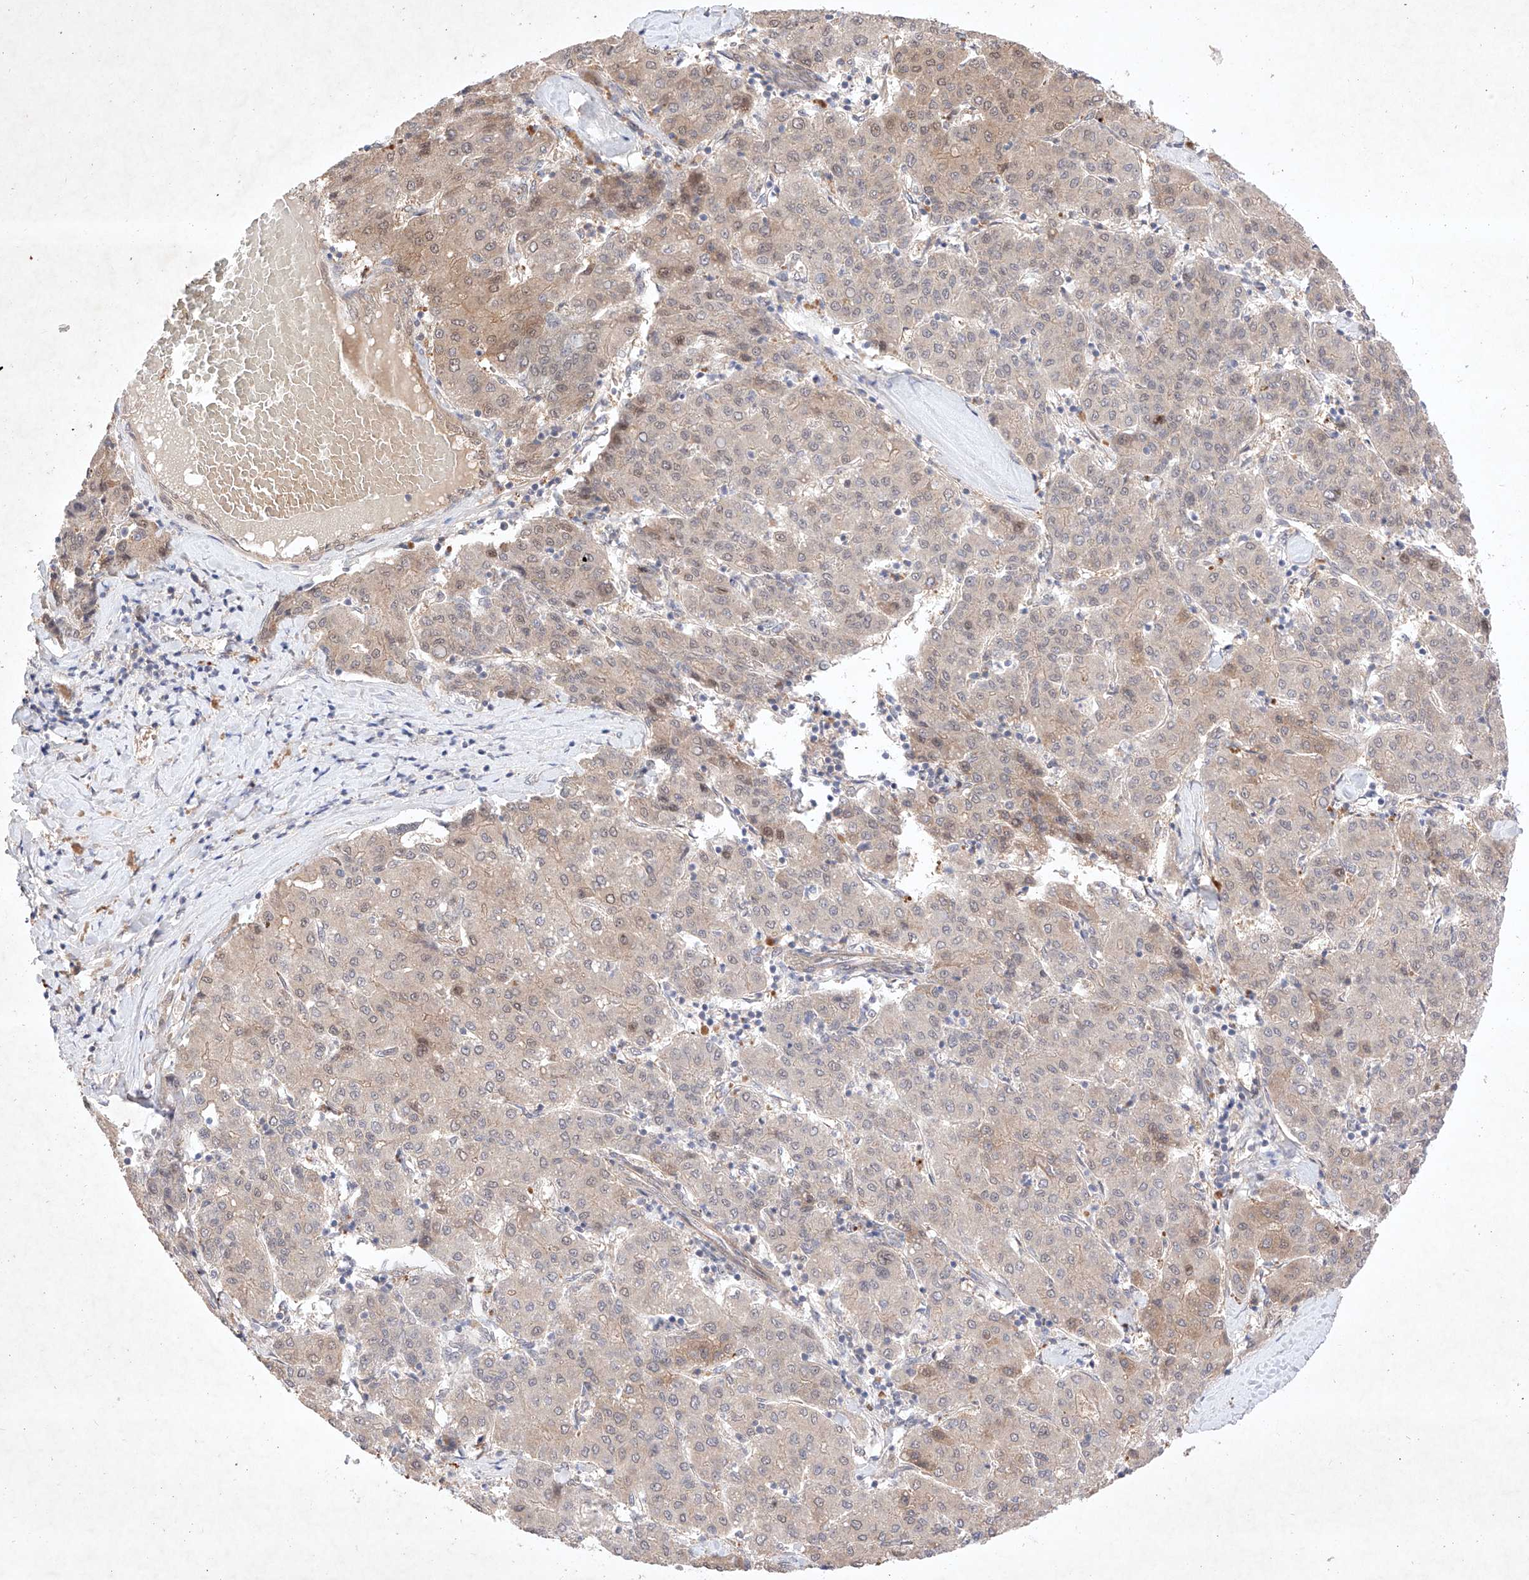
{"staining": {"intensity": "weak", "quantity": "<25%", "location": "cytoplasmic/membranous,nuclear"}, "tissue": "liver cancer", "cell_type": "Tumor cells", "image_type": "cancer", "snomed": [{"axis": "morphology", "description": "Carcinoma, Hepatocellular, NOS"}, {"axis": "topography", "description": "Liver"}], "caption": "Image shows no significant protein expression in tumor cells of liver cancer (hepatocellular carcinoma).", "gene": "ZNF124", "patient": {"sex": "male", "age": 65}}